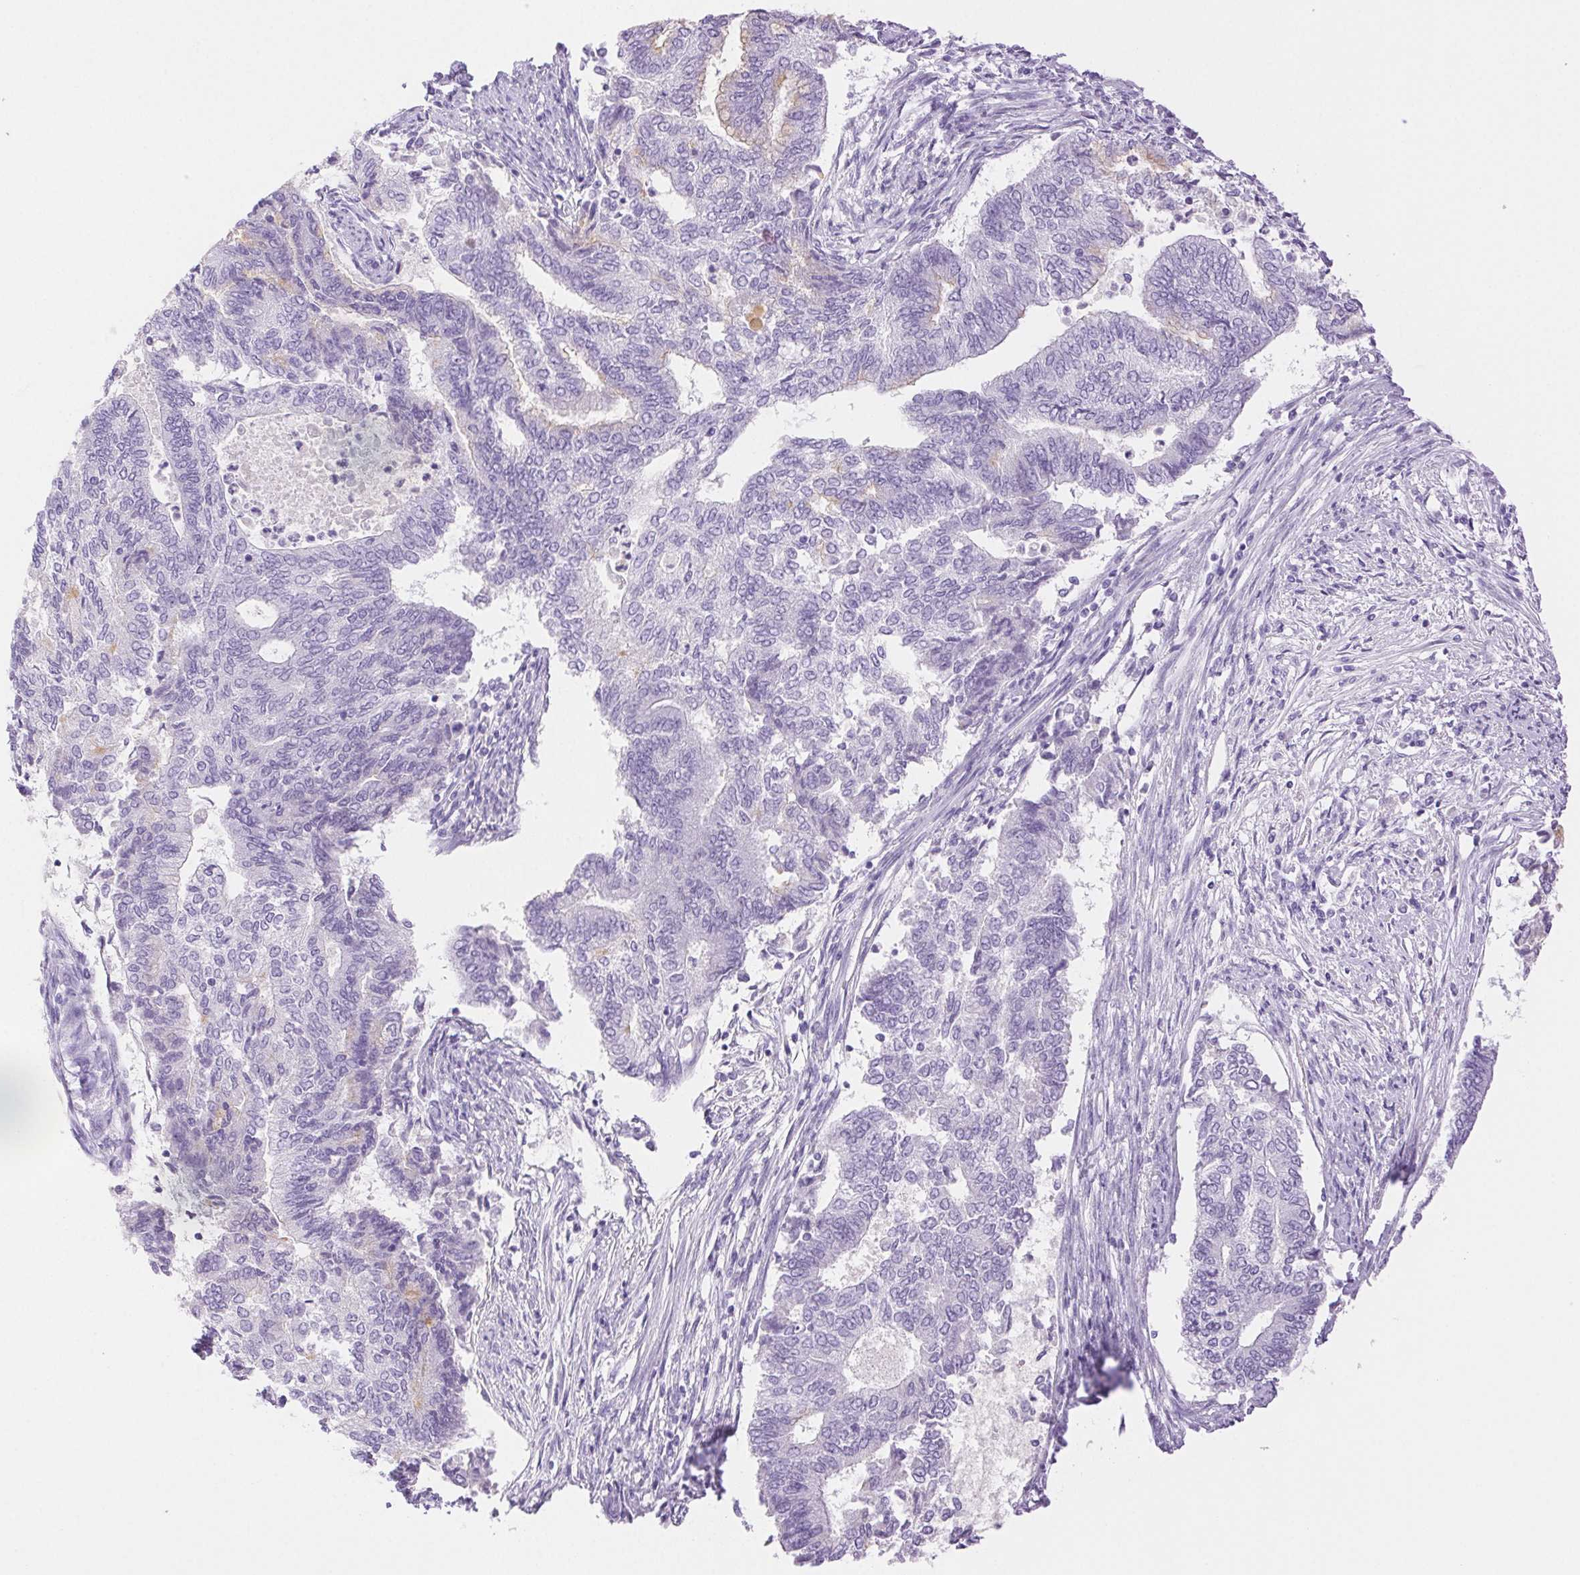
{"staining": {"intensity": "negative", "quantity": "none", "location": "none"}, "tissue": "endometrial cancer", "cell_type": "Tumor cells", "image_type": "cancer", "snomed": [{"axis": "morphology", "description": "Adenocarcinoma, NOS"}, {"axis": "topography", "description": "Endometrium"}], "caption": "Immunohistochemical staining of endometrial cancer demonstrates no significant staining in tumor cells.", "gene": "SPACA4", "patient": {"sex": "female", "age": 65}}